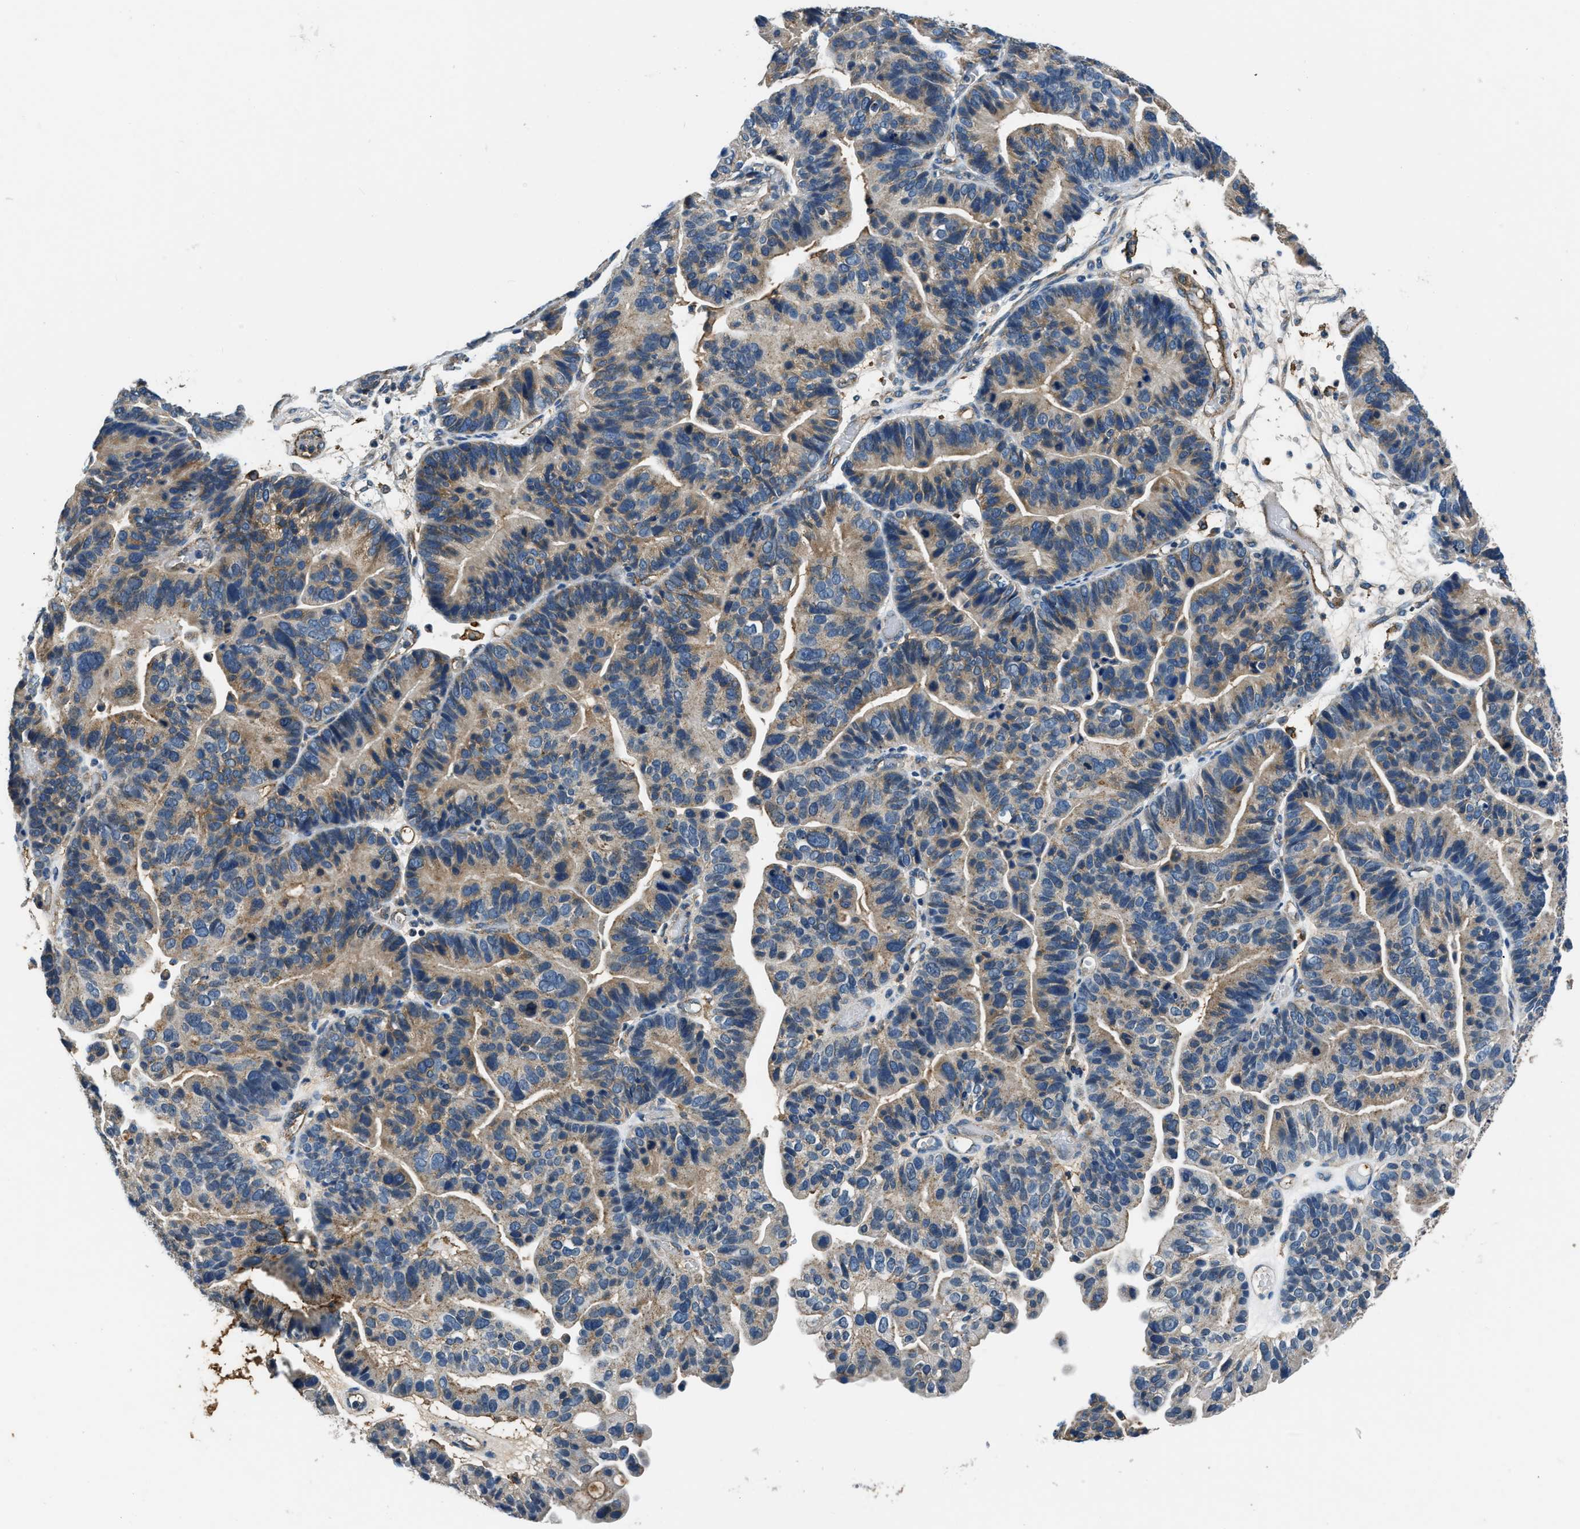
{"staining": {"intensity": "weak", "quantity": ">75%", "location": "cytoplasmic/membranous"}, "tissue": "ovarian cancer", "cell_type": "Tumor cells", "image_type": "cancer", "snomed": [{"axis": "morphology", "description": "Cystadenocarcinoma, serous, NOS"}, {"axis": "topography", "description": "Ovary"}], "caption": "This is a photomicrograph of immunohistochemistry staining of serous cystadenocarcinoma (ovarian), which shows weak expression in the cytoplasmic/membranous of tumor cells.", "gene": "EEA1", "patient": {"sex": "female", "age": 56}}